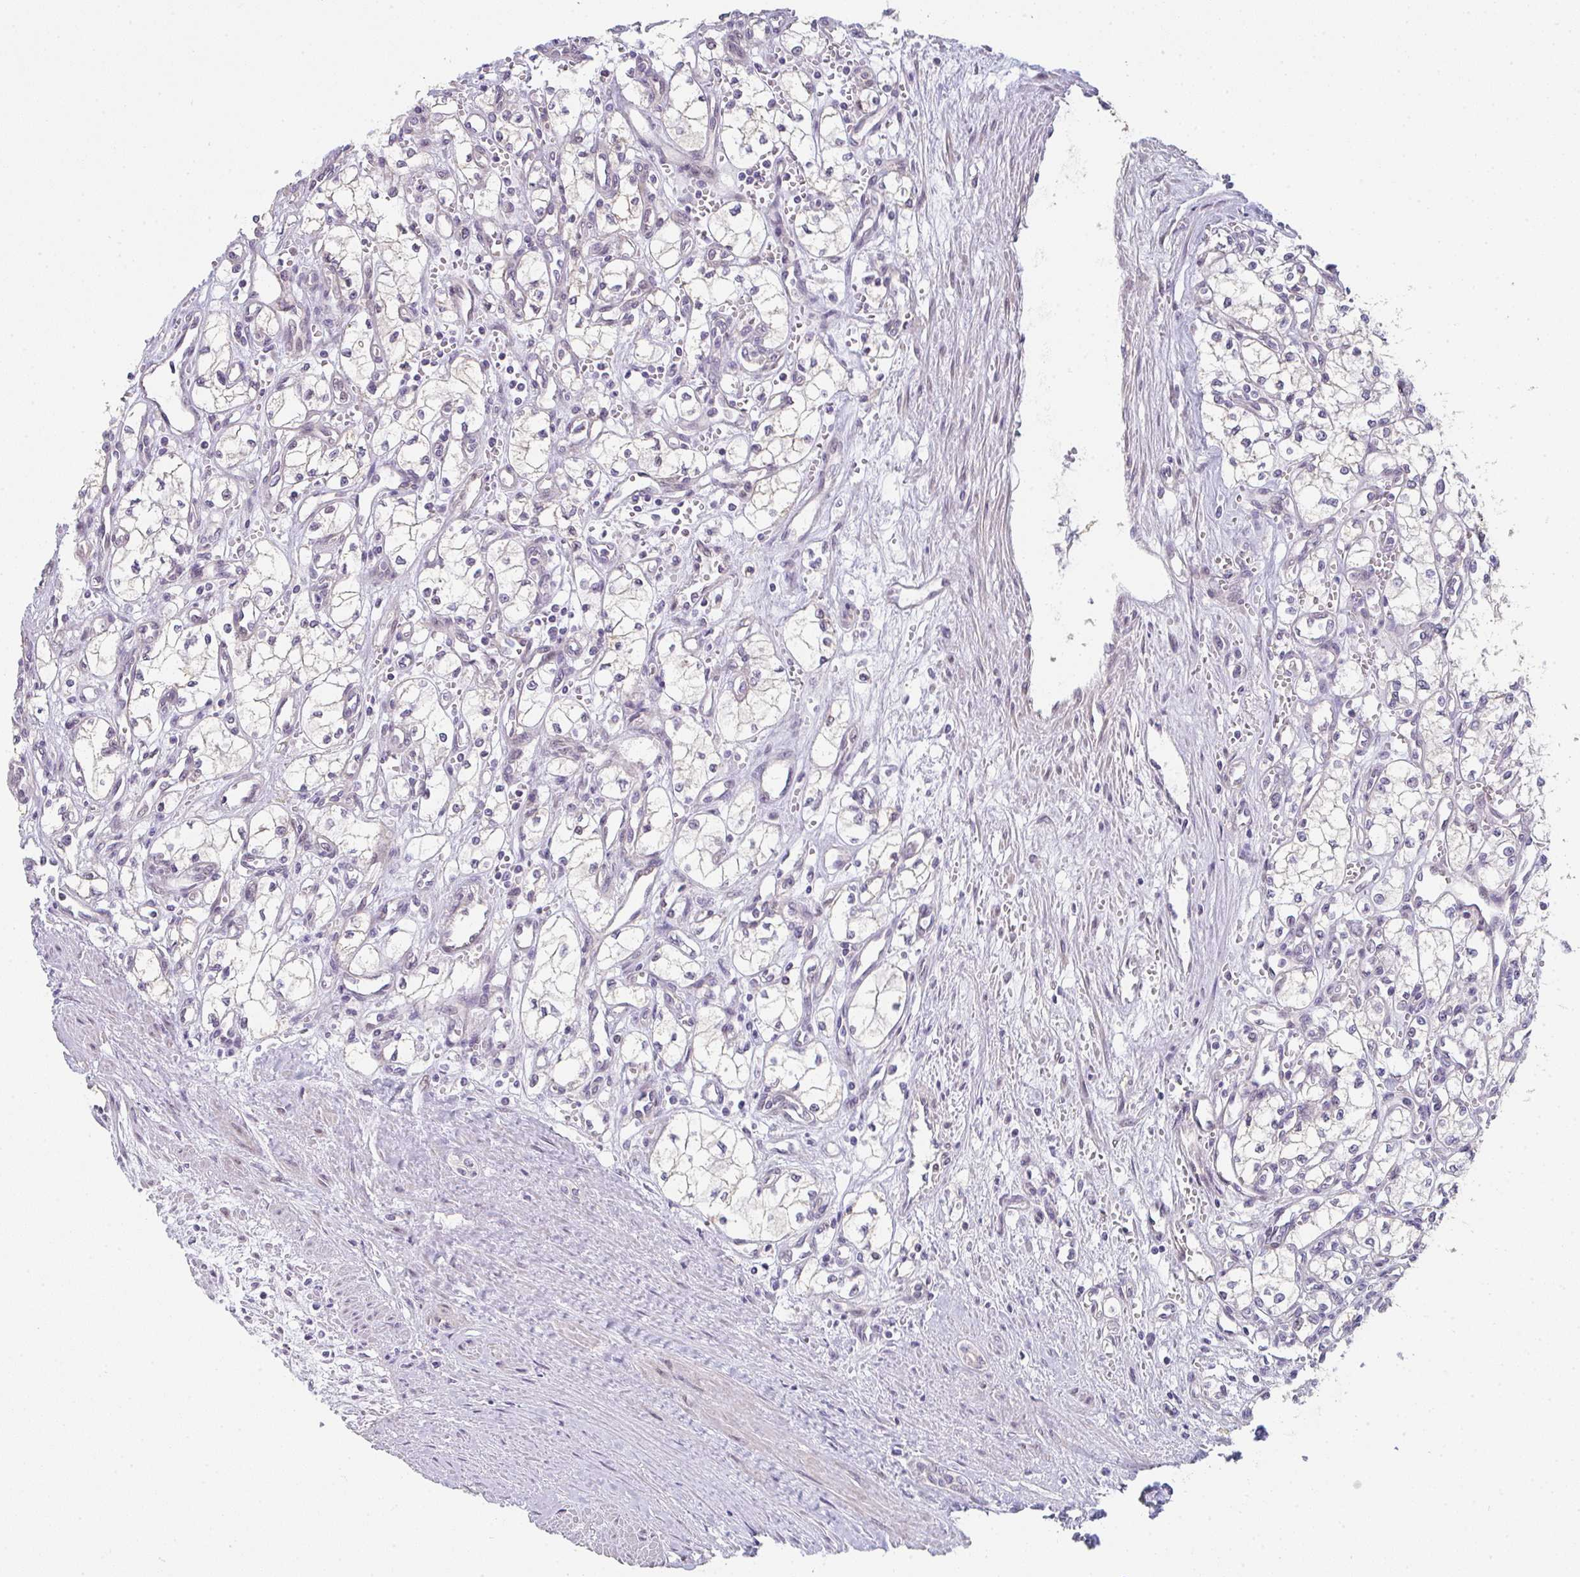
{"staining": {"intensity": "negative", "quantity": "none", "location": "none"}, "tissue": "renal cancer", "cell_type": "Tumor cells", "image_type": "cancer", "snomed": [{"axis": "morphology", "description": "Adenocarcinoma, NOS"}, {"axis": "topography", "description": "Kidney"}], "caption": "Protein analysis of renal cancer reveals no significant staining in tumor cells. (DAB (3,3'-diaminobenzidine) immunohistochemistry (IHC) with hematoxylin counter stain).", "gene": "TNFRSF10A", "patient": {"sex": "male", "age": 59}}